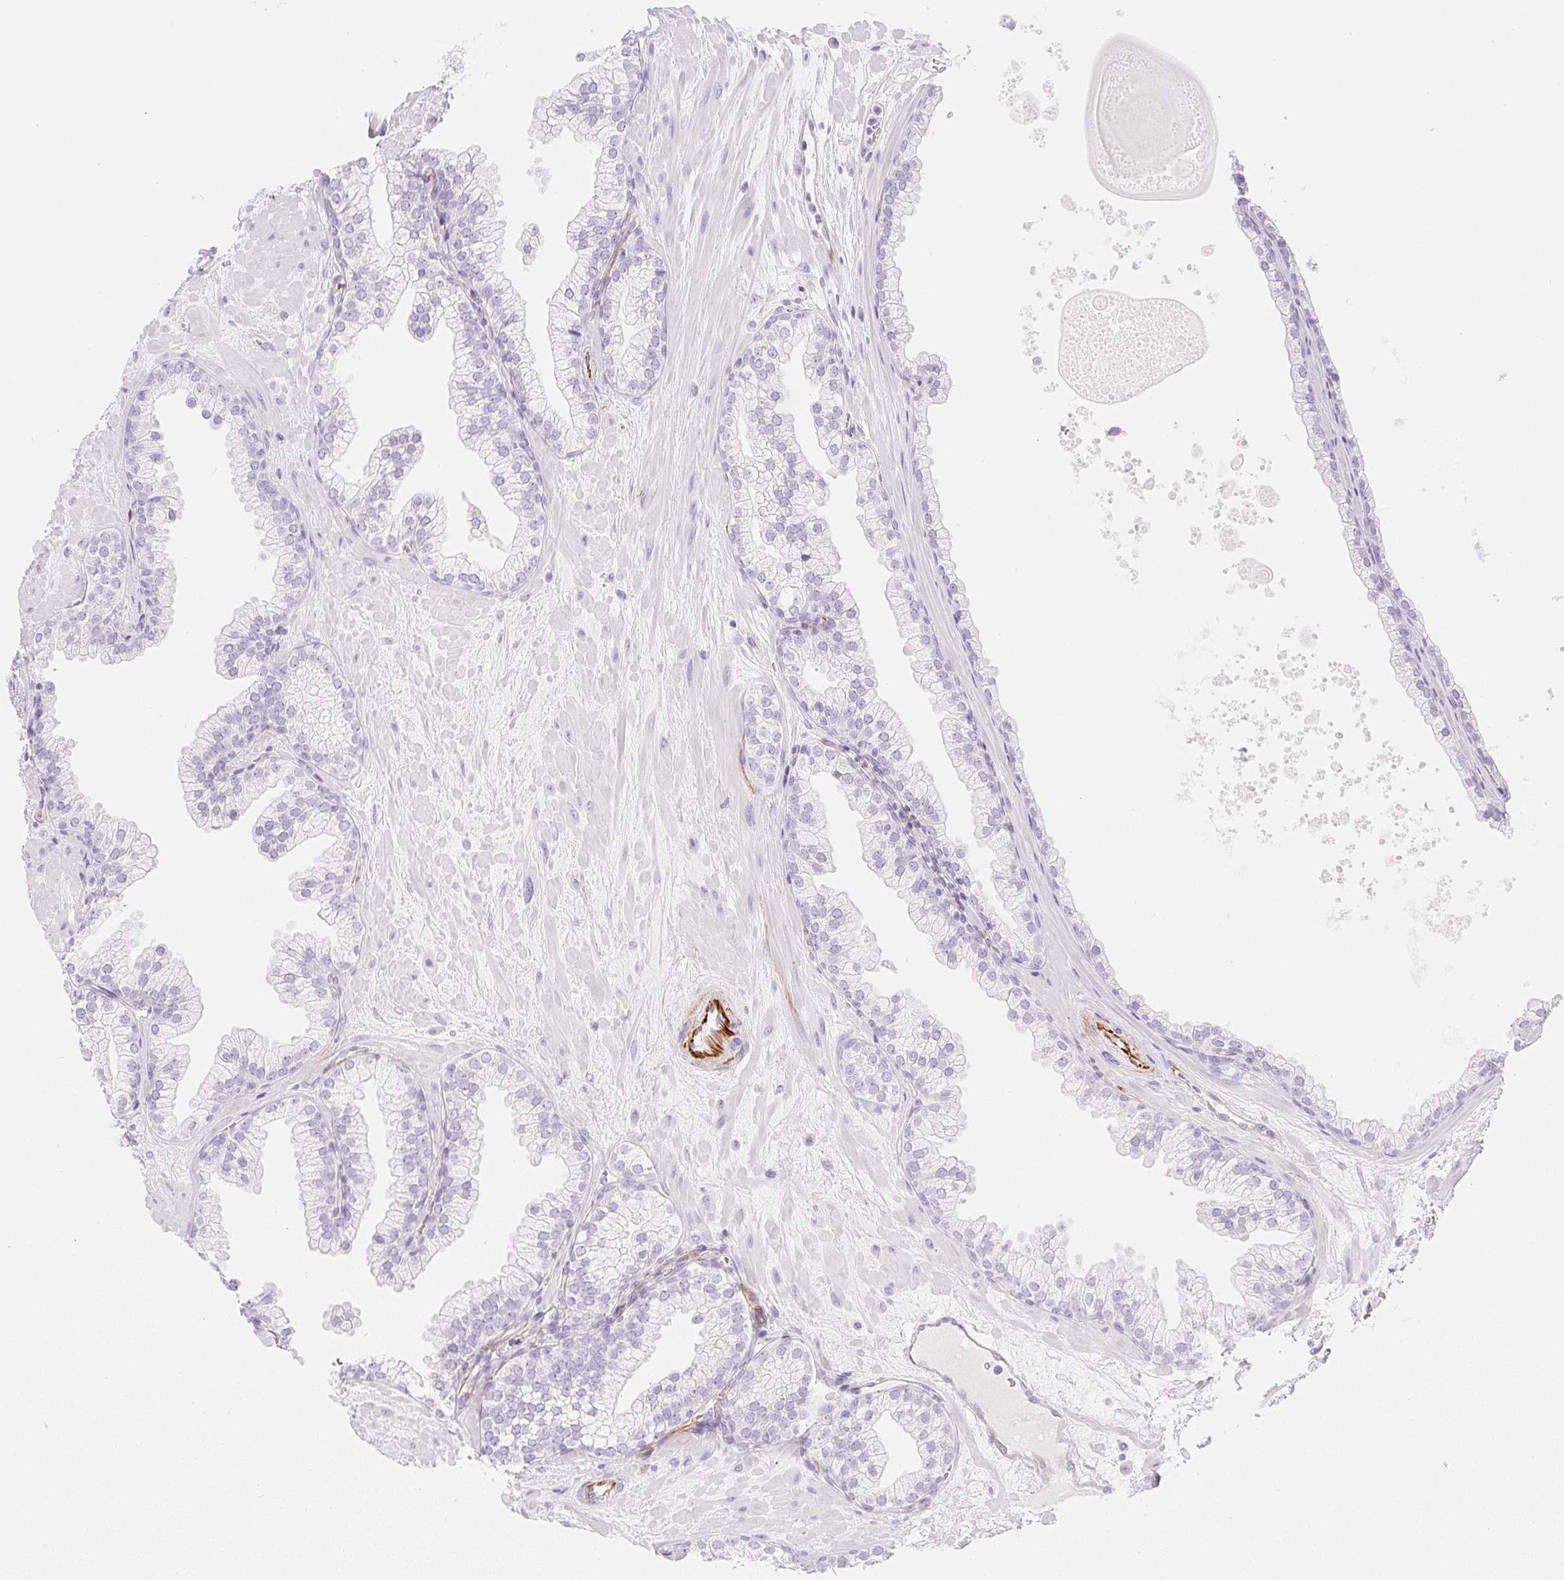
{"staining": {"intensity": "negative", "quantity": "none", "location": "none"}, "tissue": "prostate", "cell_type": "Glandular cells", "image_type": "normal", "snomed": [{"axis": "morphology", "description": "Normal tissue, NOS"}, {"axis": "topography", "description": "Prostate"}, {"axis": "topography", "description": "Peripheral nerve tissue"}], "caption": "This photomicrograph is of unremarkable prostate stained with IHC to label a protein in brown with the nuclei are counter-stained blue. There is no expression in glandular cells.", "gene": "ZNF689", "patient": {"sex": "male", "age": 61}}